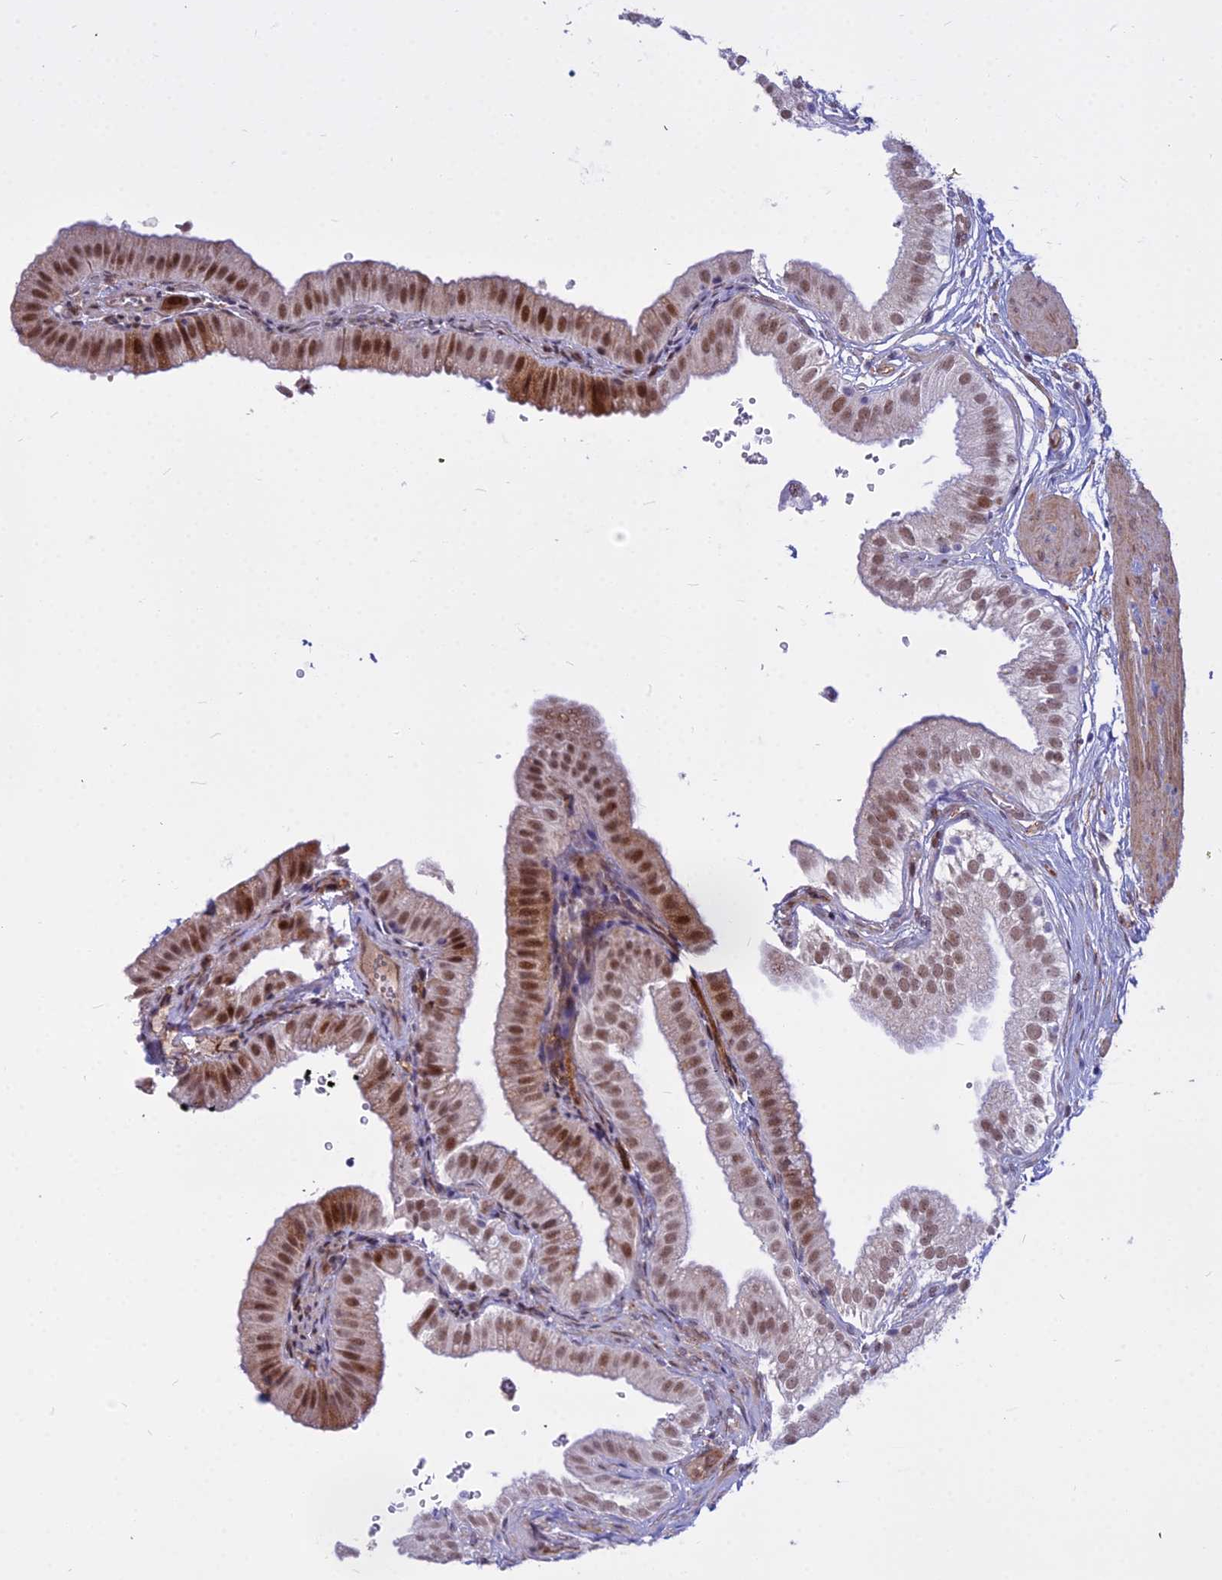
{"staining": {"intensity": "strong", "quantity": ">75%", "location": "nuclear"}, "tissue": "gallbladder", "cell_type": "Glandular cells", "image_type": "normal", "snomed": [{"axis": "morphology", "description": "Normal tissue, NOS"}, {"axis": "topography", "description": "Gallbladder"}], "caption": "An immunohistochemistry (IHC) photomicrograph of unremarkable tissue is shown. Protein staining in brown shows strong nuclear positivity in gallbladder within glandular cells. The staining is performed using DAB (3,3'-diaminobenzidine) brown chromogen to label protein expression. The nuclei are counter-stained blue using hematoxylin.", "gene": "ALG10B", "patient": {"sex": "female", "age": 61}}